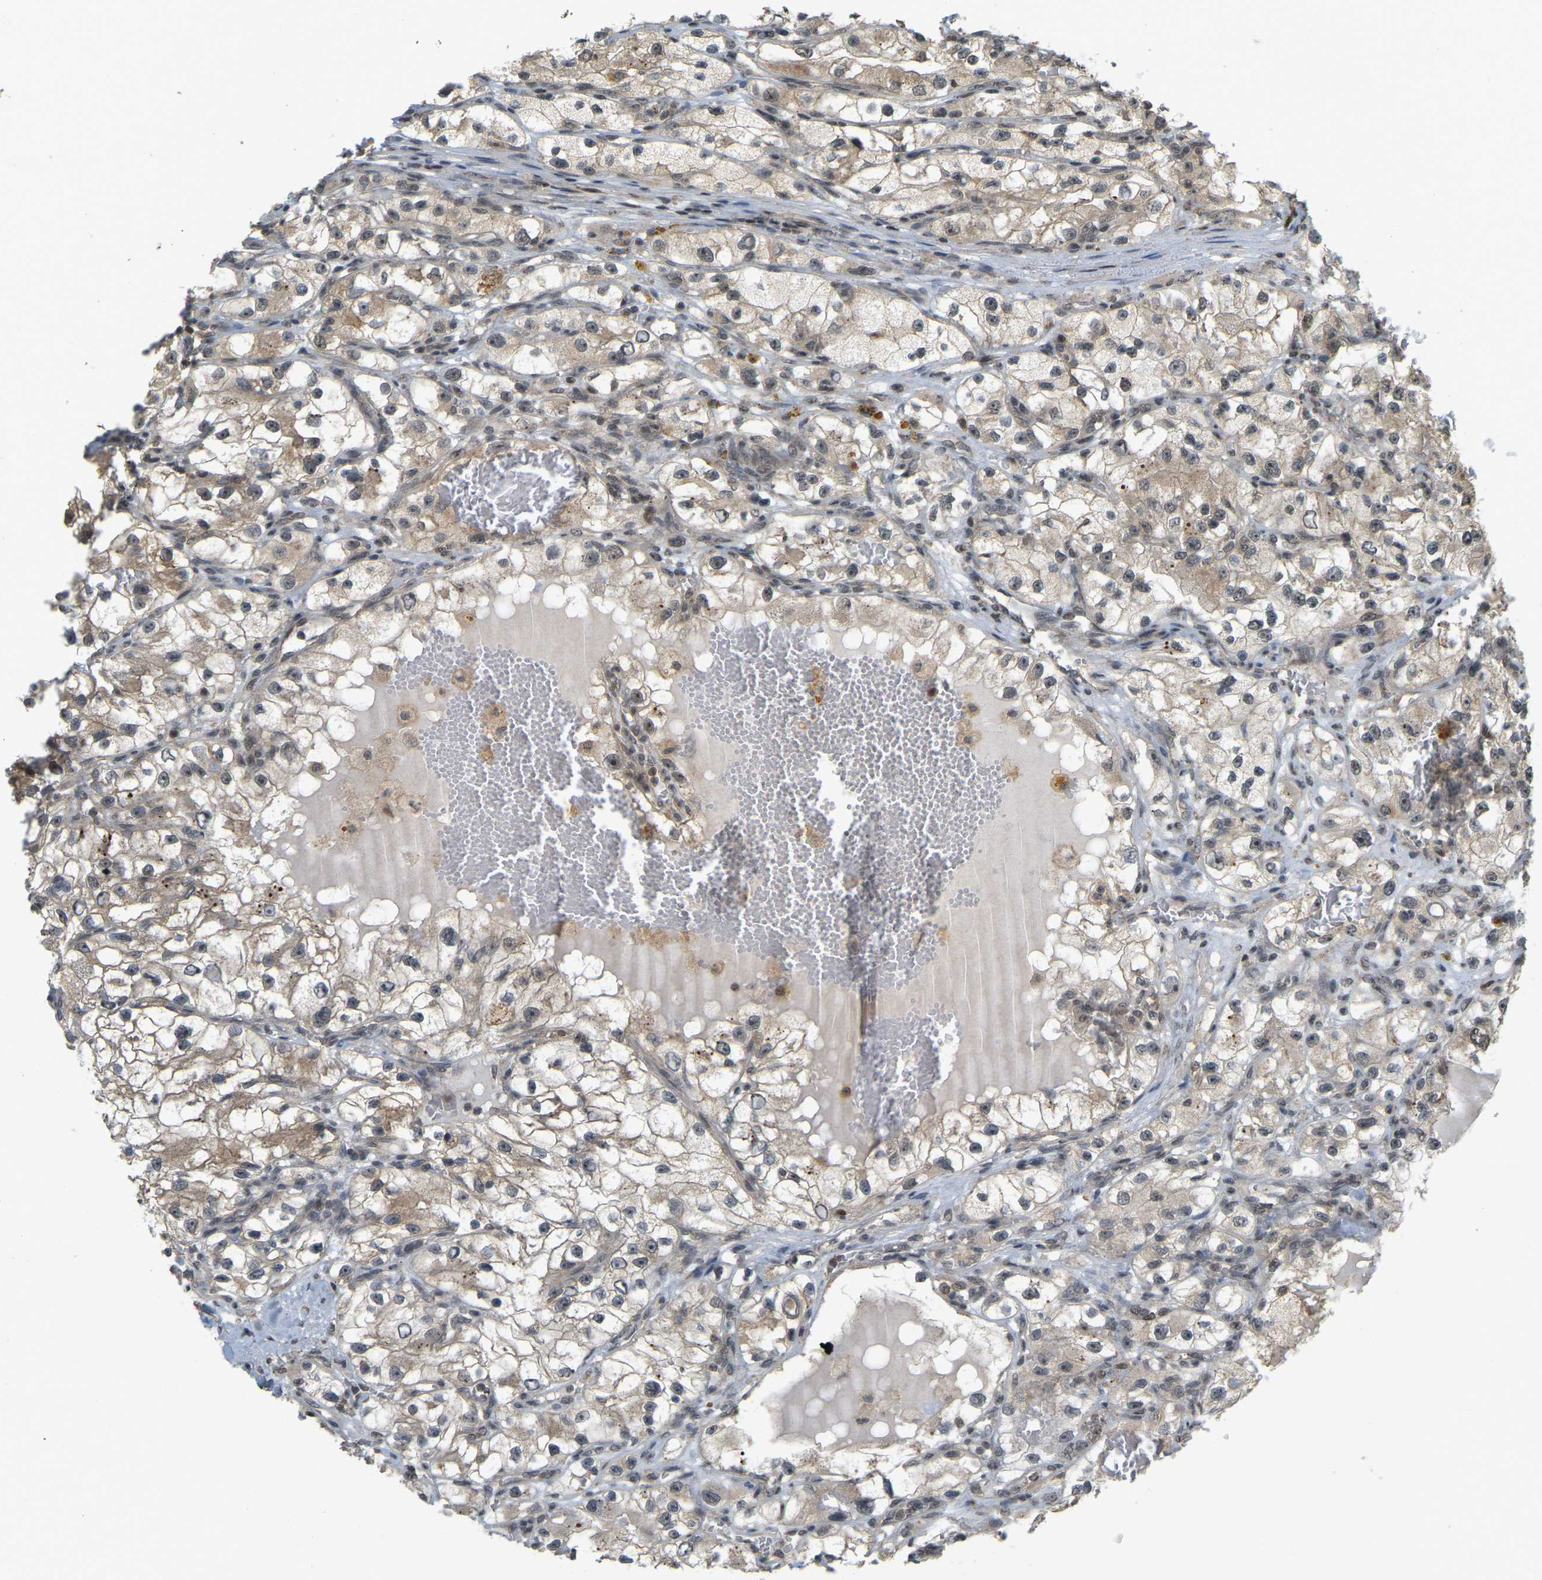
{"staining": {"intensity": "weak", "quantity": "25%-75%", "location": "cytoplasmic/membranous,nuclear"}, "tissue": "renal cancer", "cell_type": "Tumor cells", "image_type": "cancer", "snomed": [{"axis": "morphology", "description": "Adenocarcinoma, NOS"}, {"axis": "topography", "description": "Kidney"}], "caption": "Immunohistochemical staining of renal cancer exhibits low levels of weak cytoplasmic/membranous and nuclear protein staining in approximately 25%-75% of tumor cells.", "gene": "BRF2", "patient": {"sex": "female", "age": 57}}